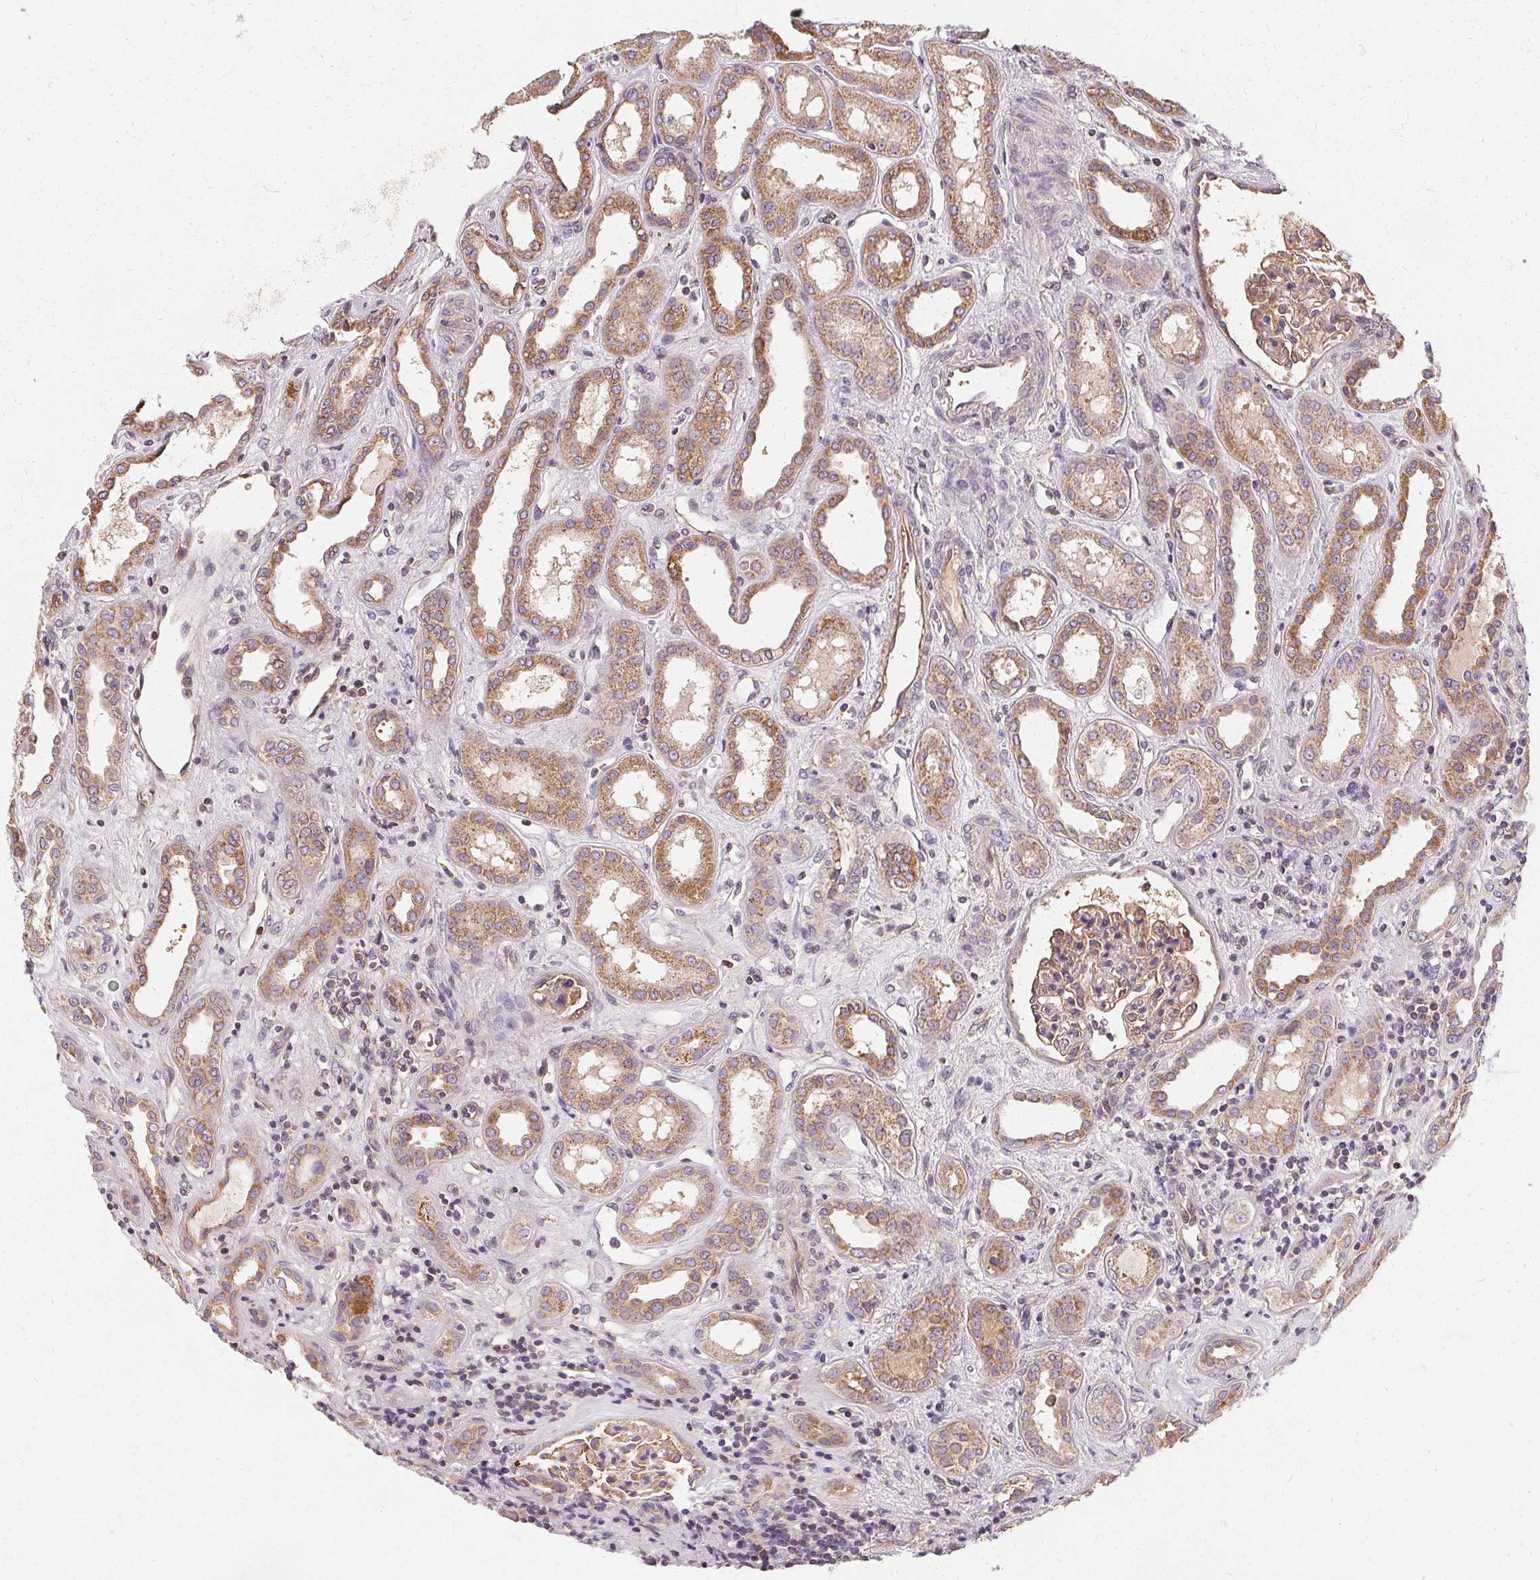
{"staining": {"intensity": "moderate", "quantity": "25%-75%", "location": "cytoplasmic/membranous"}, "tissue": "kidney", "cell_type": "Cells in glomeruli", "image_type": "normal", "snomed": [{"axis": "morphology", "description": "Normal tissue, NOS"}, {"axis": "topography", "description": "Kidney"}], "caption": "Cells in glomeruli demonstrate medium levels of moderate cytoplasmic/membranous staining in approximately 25%-75% of cells in unremarkable human kidney. The staining was performed using DAB to visualize the protein expression in brown, while the nuclei were stained in blue with hematoxylin (Magnification: 20x).", "gene": "APLP1", "patient": {"sex": "male", "age": 59}}